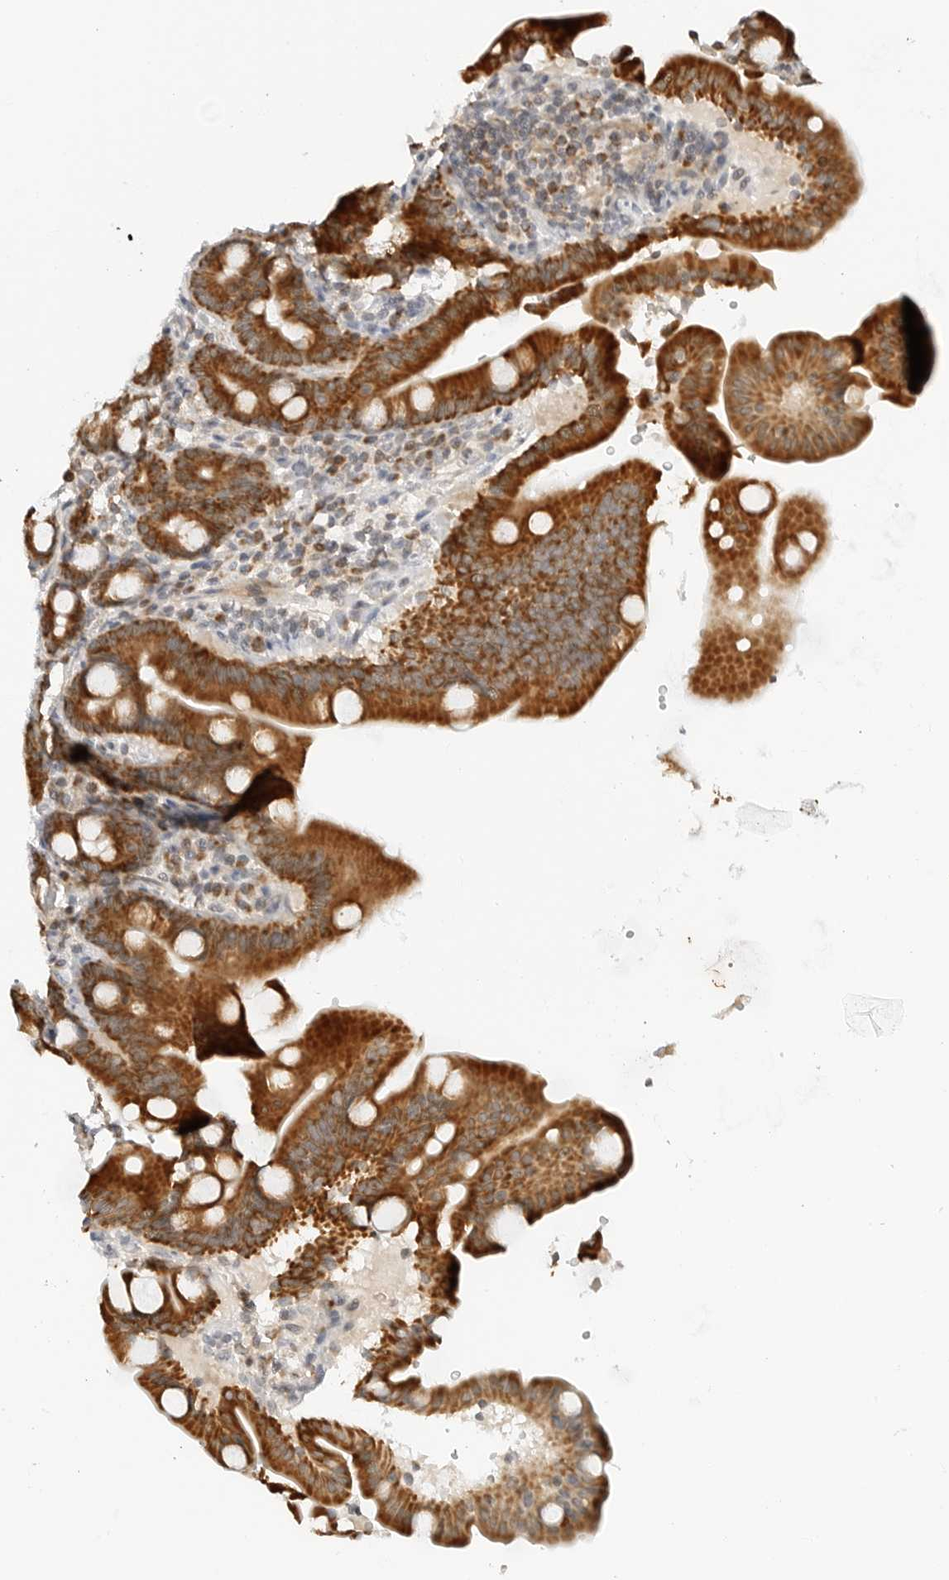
{"staining": {"intensity": "moderate", "quantity": ">75%", "location": "cytoplasmic/membranous"}, "tissue": "duodenum", "cell_type": "Glandular cells", "image_type": "normal", "snomed": [{"axis": "morphology", "description": "Normal tissue, NOS"}, {"axis": "topography", "description": "Duodenum"}], "caption": "Glandular cells exhibit medium levels of moderate cytoplasmic/membranous expression in approximately >75% of cells in benign human duodenum. (DAB = brown stain, brightfield microscopy at high magnification).", "gene": "DYRK4", "patient": {"sex": "male", "age": 54}}